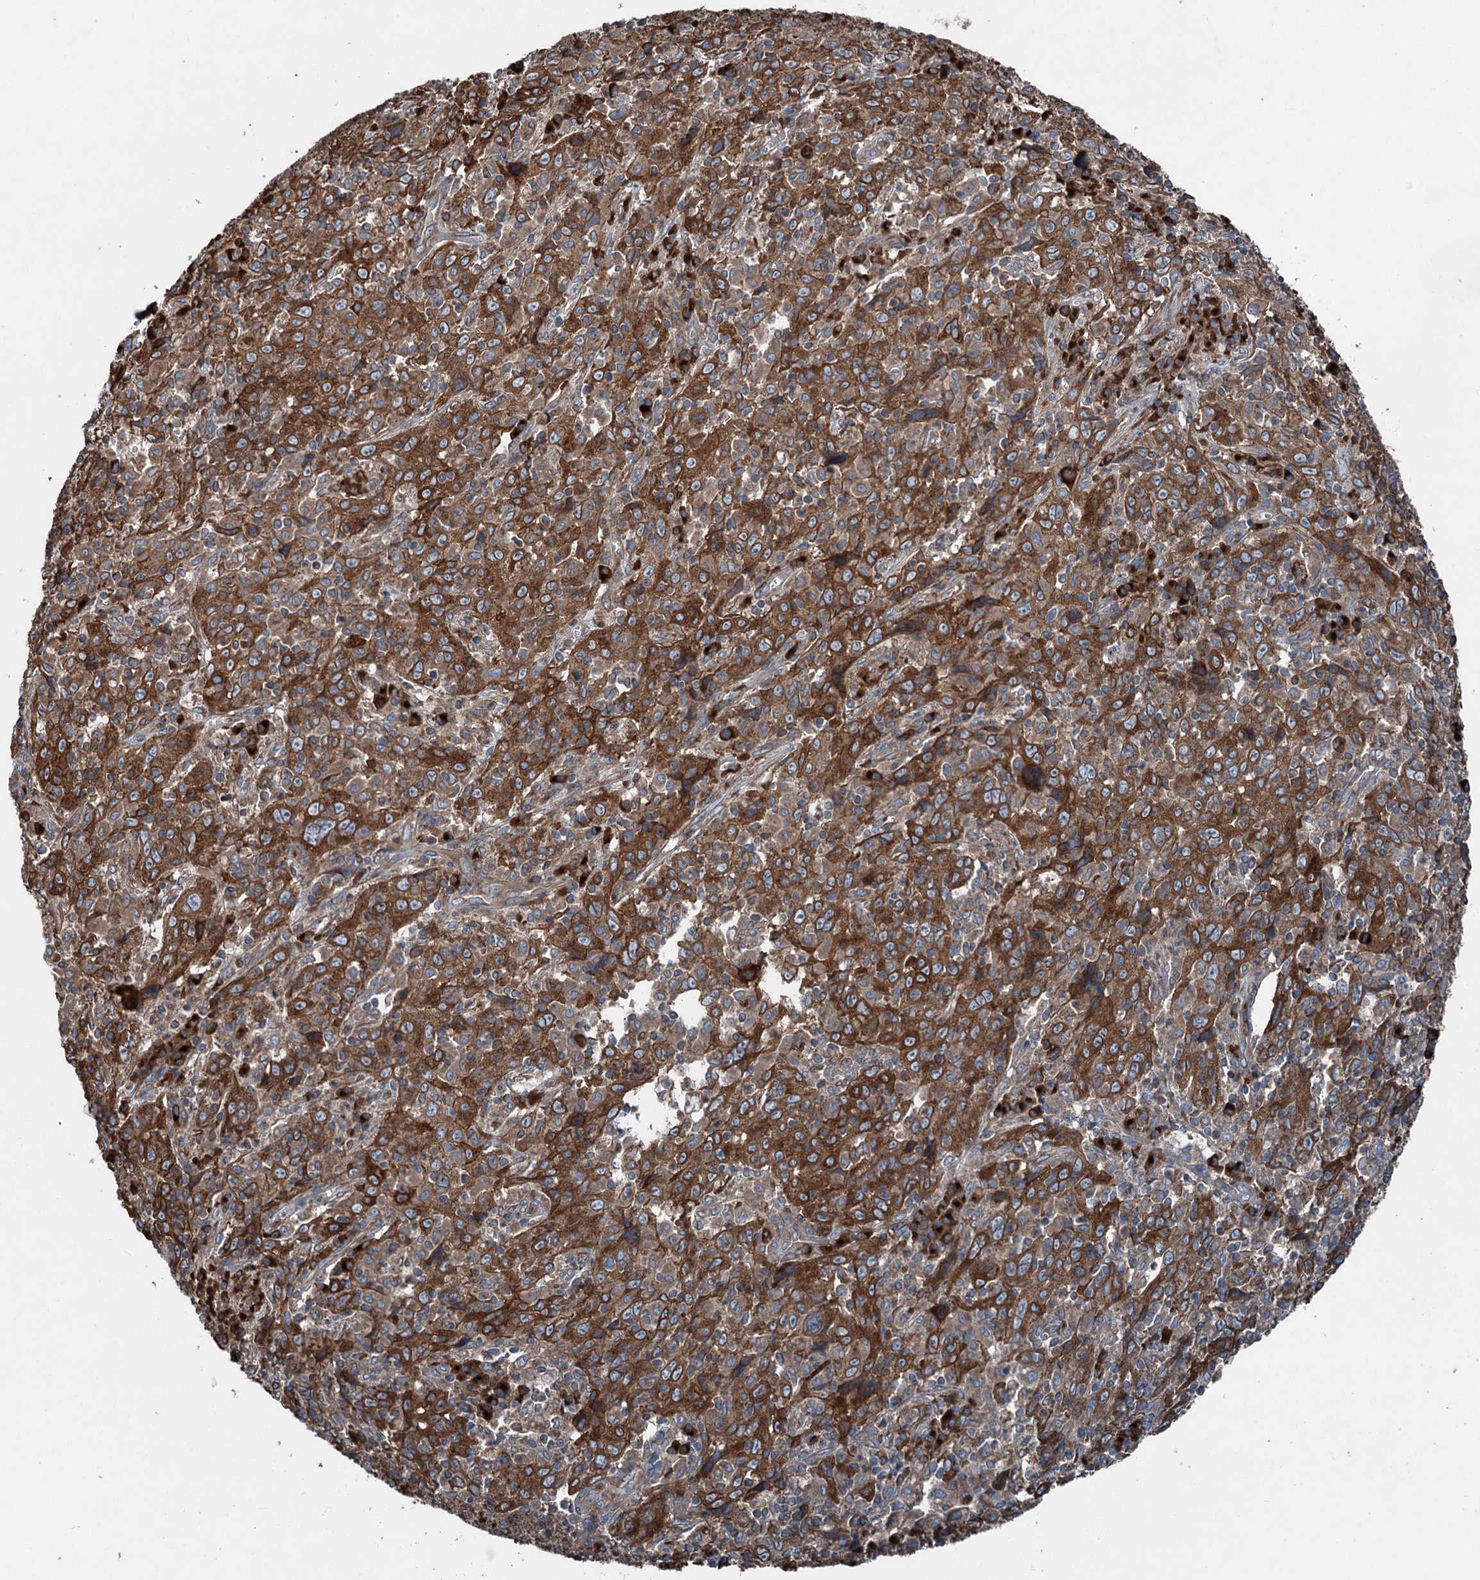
{"staining": {"intensity": "strong", "quantity": ">75%", "location": "cytoplasmic/membranous"}, "tissue": "cervical cancer", "cell_type": "Tumor cells", "image_type": "cancer", "snomed": [{"axis": "morphology", "description": "Squamous cell carcinoma, NOS"}, {"axis": "topography", "description": "Cervix"}], "caption": "This histopathology image displays cervical cancer (squamous cell carcinoma) stained with immunohistochemistry to label a protein in brown. The cytoplasmic/membranous of tumor cells show strong positivity for the protein. Nuclei are counter-stained blue.", "gene": "CALCOCO1", "patient": {"sex": "female", "age": 46}}